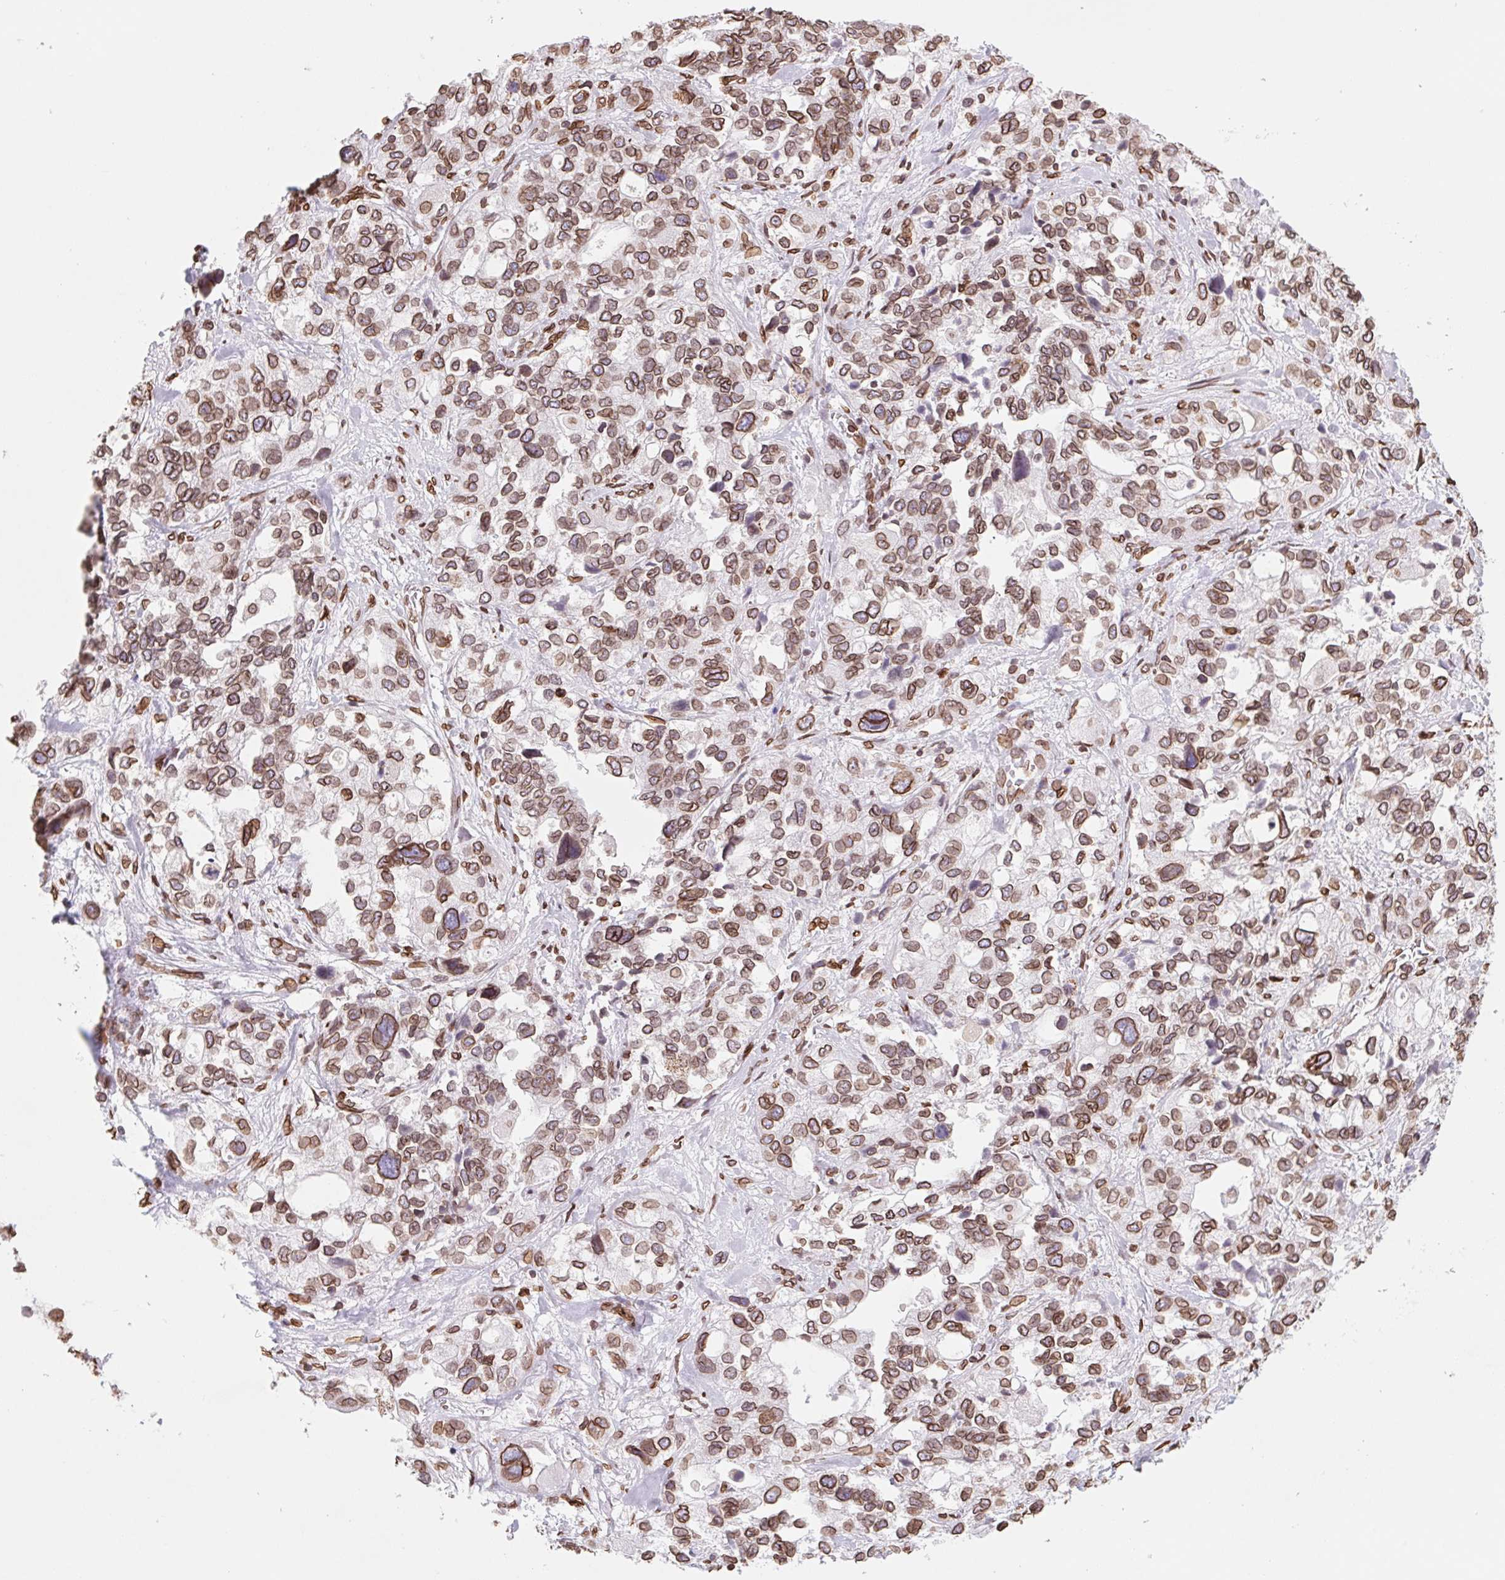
{"staining": {"intensity": "moderate", "quantity": ">75%", "location": "cytoplasmic/membranous,nuclear"}, "tissue": "stomach cancer", "cell_type": "Tumor cells", "image_type": "cancer", "snomed": [{"axis": "morphology", "description": "Adenocarcinoma, NOS"}, {"axis": "topography", "description": "Stomach, upper"}], "caption": "Immunohistochemical staining of human stomach cancer (adenocarcinoma) reveals moderate cytoplasmic/membranous and nuclear protein expression in approximately >75% of tumor cells.", "gene": "LMNB2", "patient": {"sex": "female", "age": 81}}